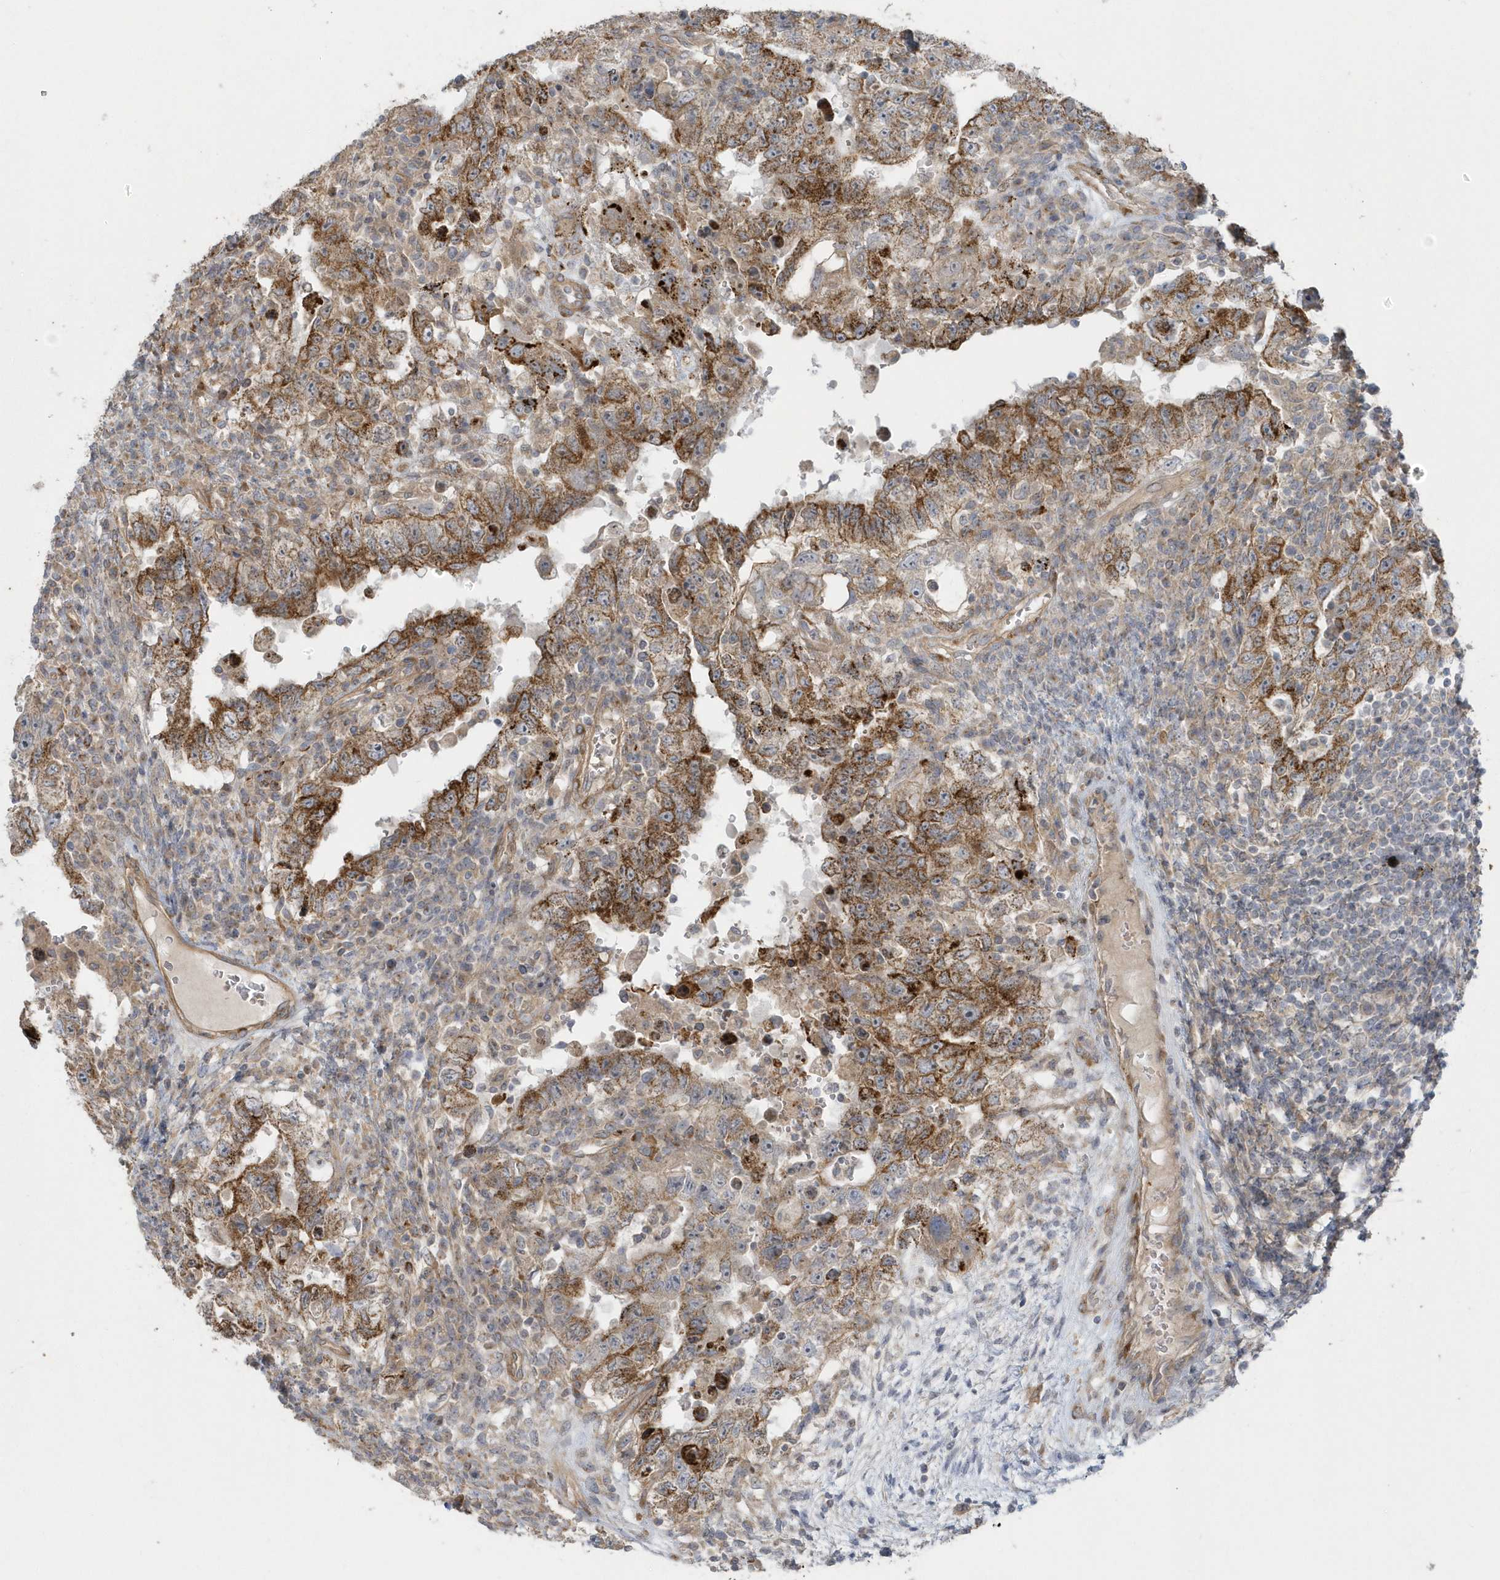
{"staining": {"intensity": "moderate", "quantity": ">75%", "location": "cytoplasmic/membranous"}, "tissue": "testis cancer", "cell_type": "Tumor cells", "image_type": "cancer", "snomed": [{"axis": "morphology", "description": "Carcinoma, Embryonal, NOS"}, {"axis": "topography", "description": "Testis"}], "caption": "A photomicrograph showing moderate cytoplasmic/membranous expression in approximately >75% of tumor cells in embryonal carcinoma (testis), as visualized by brown immunohistochemical staining.", "gene": "ACTR1A", "patient": {"sex": "male", "age": 26}}